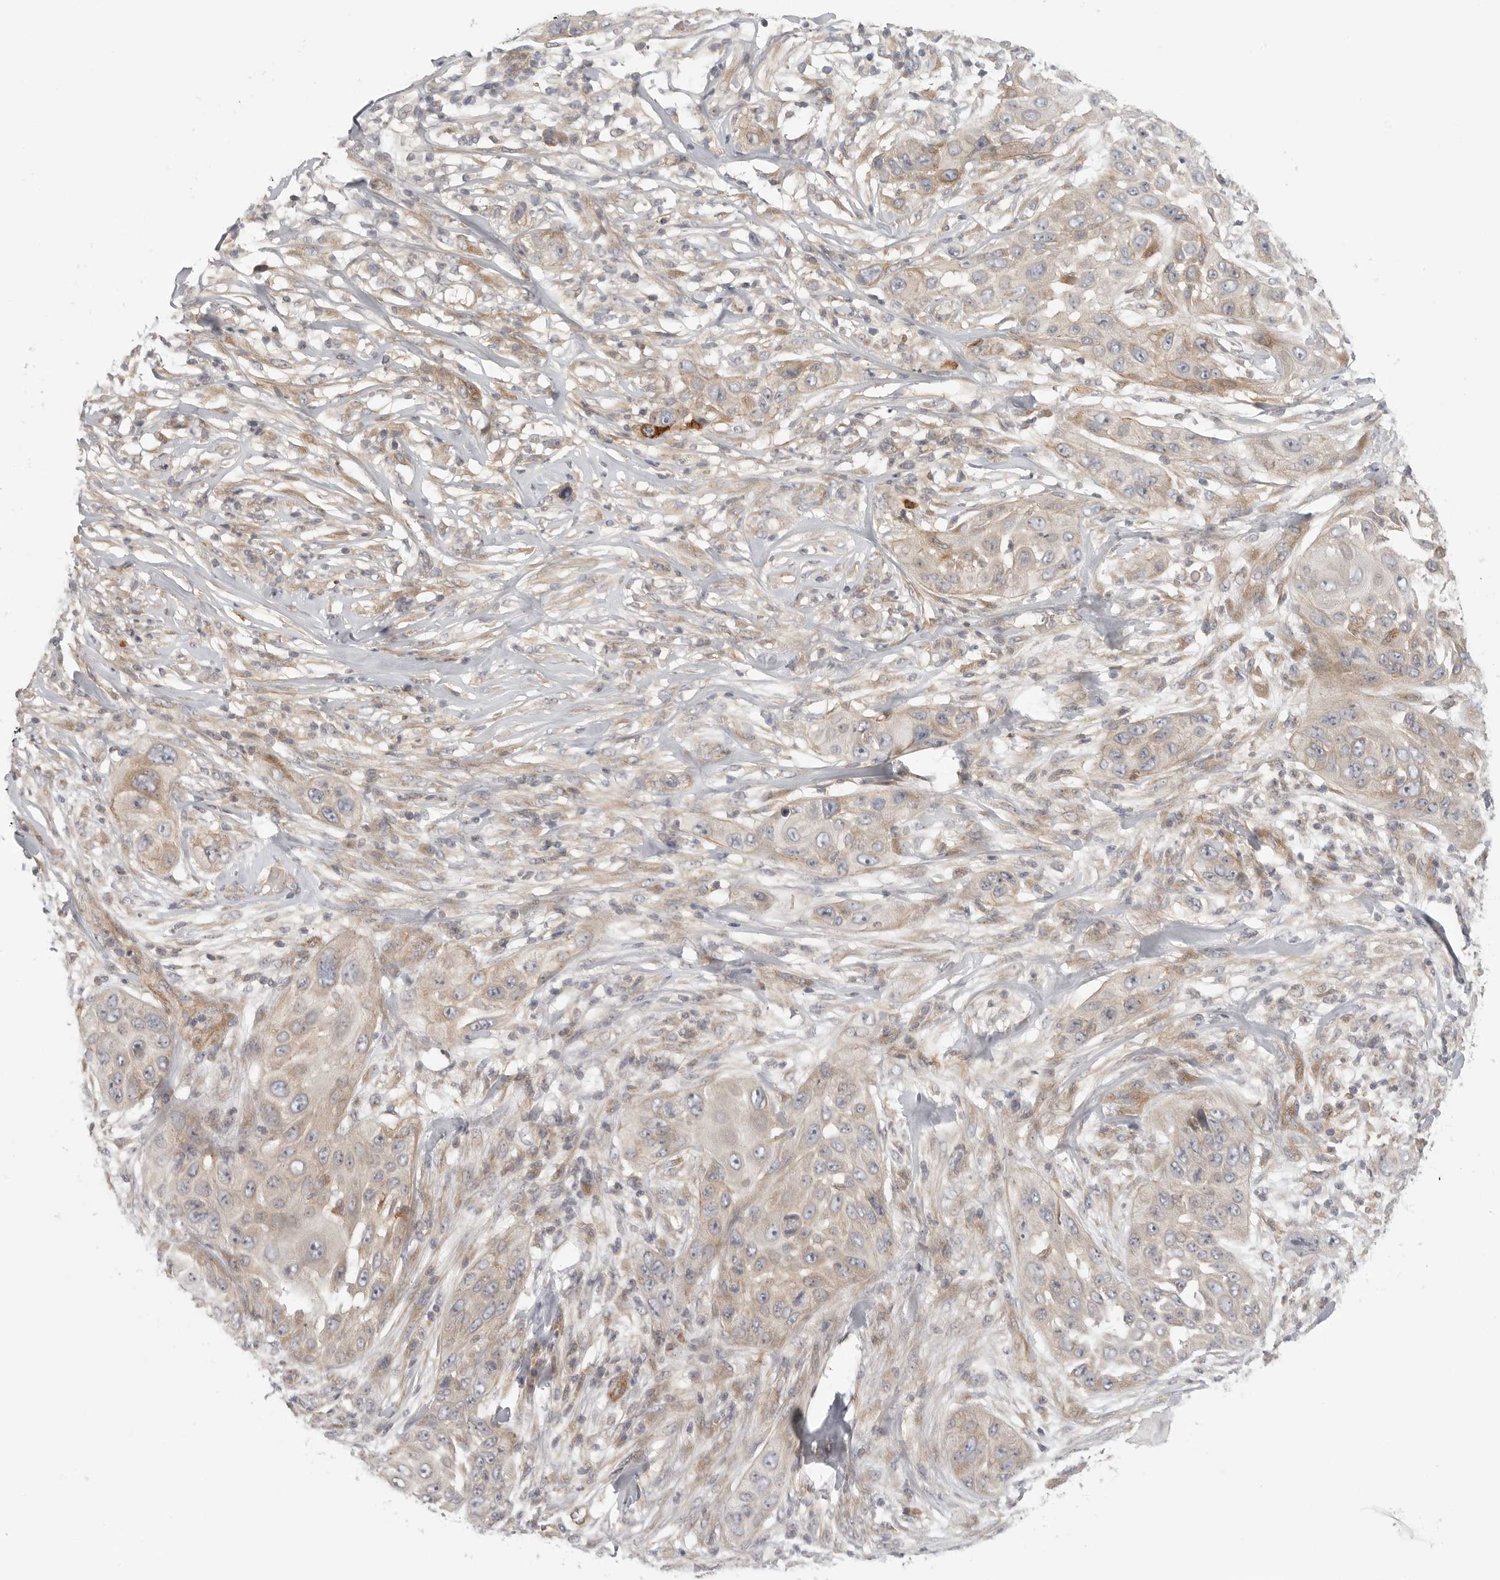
{"staining": {"intensity": "weak", "quantity": "25%-75%", "location": "cytoplasmic/membranous"}, "tissue": "skin cancer", "cell_type": "Tumor cells", "image_type": "cancer", "snomed": [{"axis": "morphology", "description": "Squamous cell carcinoma, NOS"}, {"axis": "topography", "description": "Skin"}], "caption": "Skin squamous cell carcinoma tissue exhibits weak cytoplasmic/membranous staining in approximately 25%-75% of tumor cells, visualized by immunohistochemistry. Immunohistochemistry stains the protein of interest in brown and the nuclei are stained blue.", "gene": "CCPG1", "patient": {"sex": "female", "age": 44}}